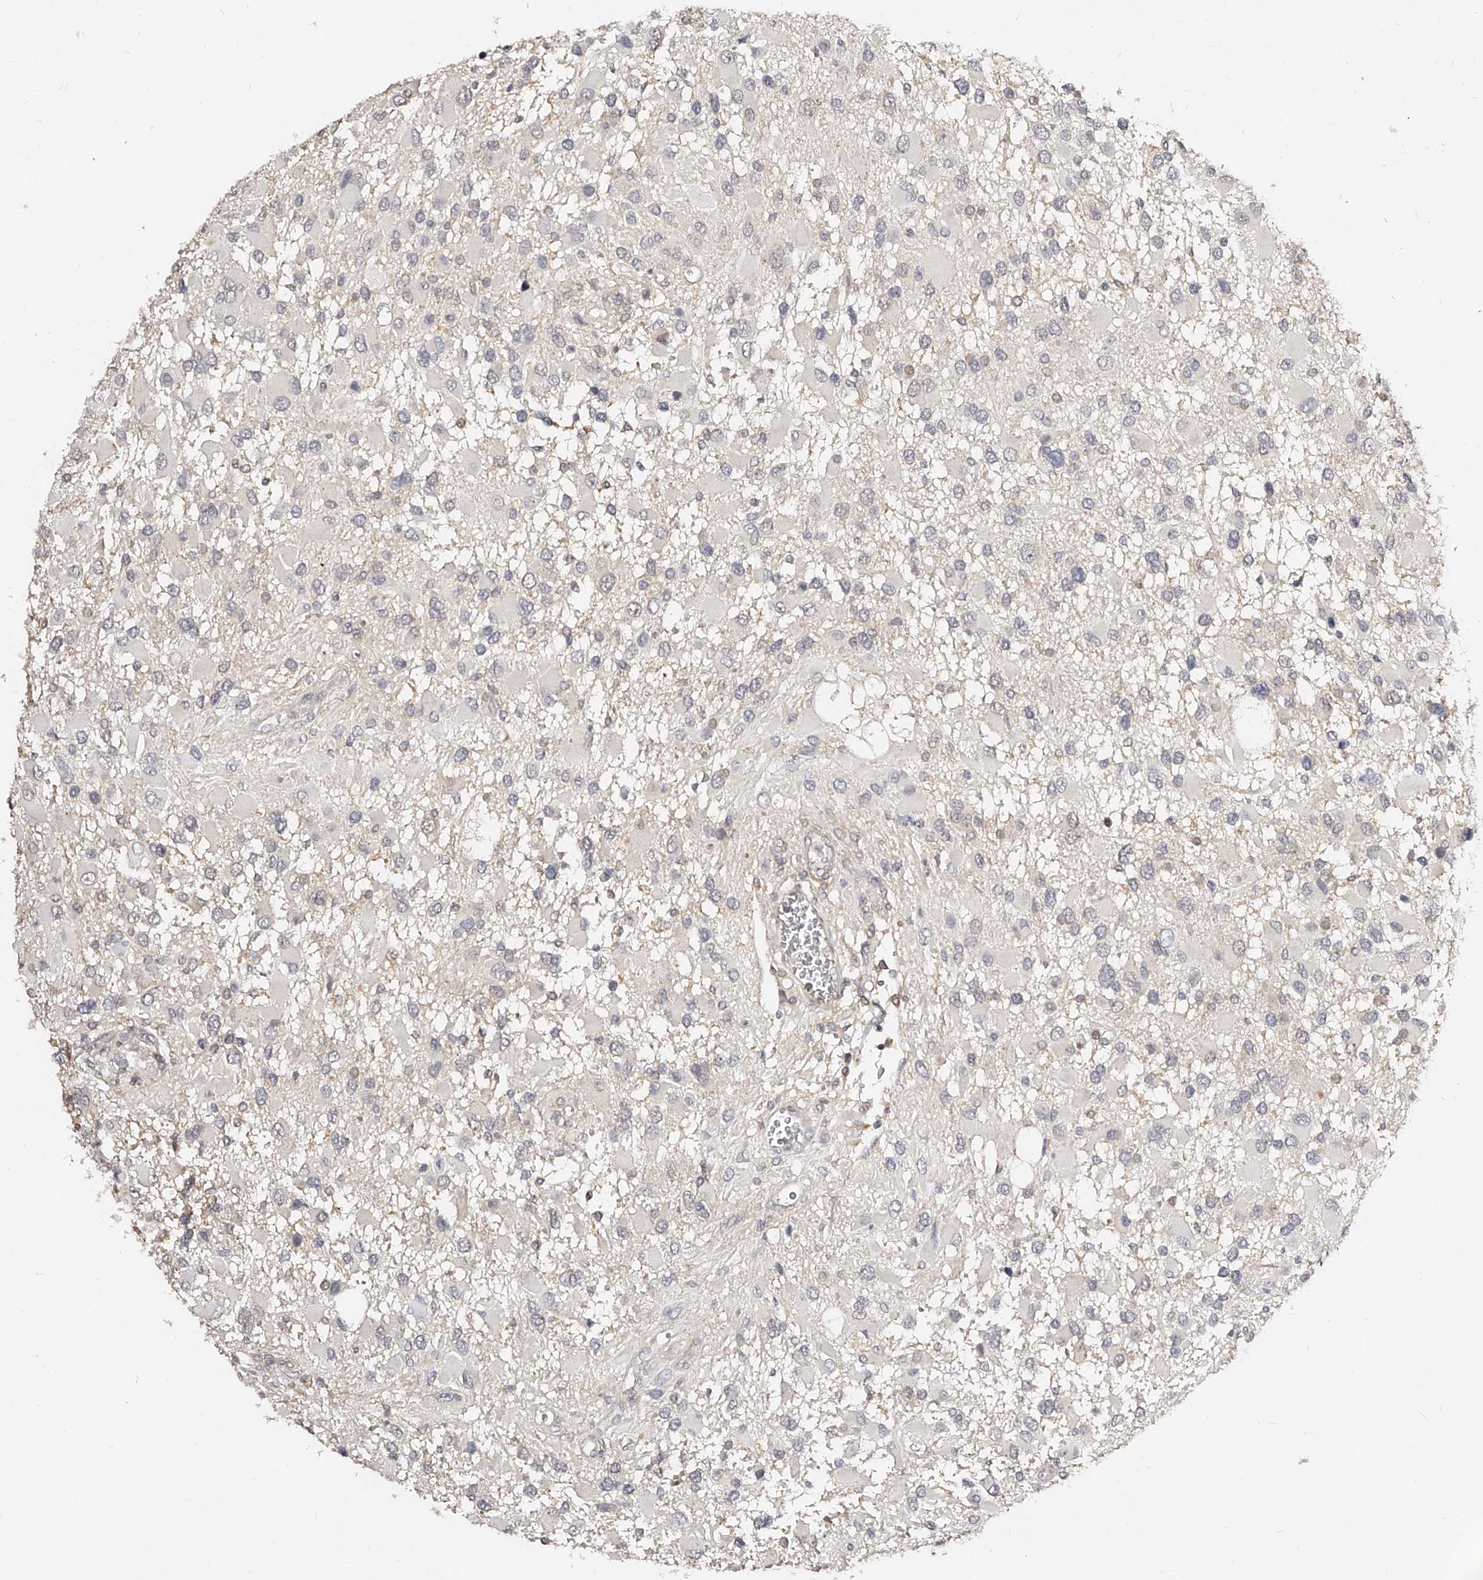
{"staining": {"intensity": "negative", "quantity": "none", "location": "none"}, "tissue": "glioma", "cell_type": "Tumor cells", "image_type": "cancer", "snomed": [{"axis": "morphology", "description": "Glioma, malignant, High grade"}, {"axis": "topography", "description": "Brain"}], "caption": "Human glioma stained for a protein using immunohistochemistry (IHC) shows no positivity in tumor cells.", "gene": "ZNF789", "patient": {"sex": "male", "age": 53}}